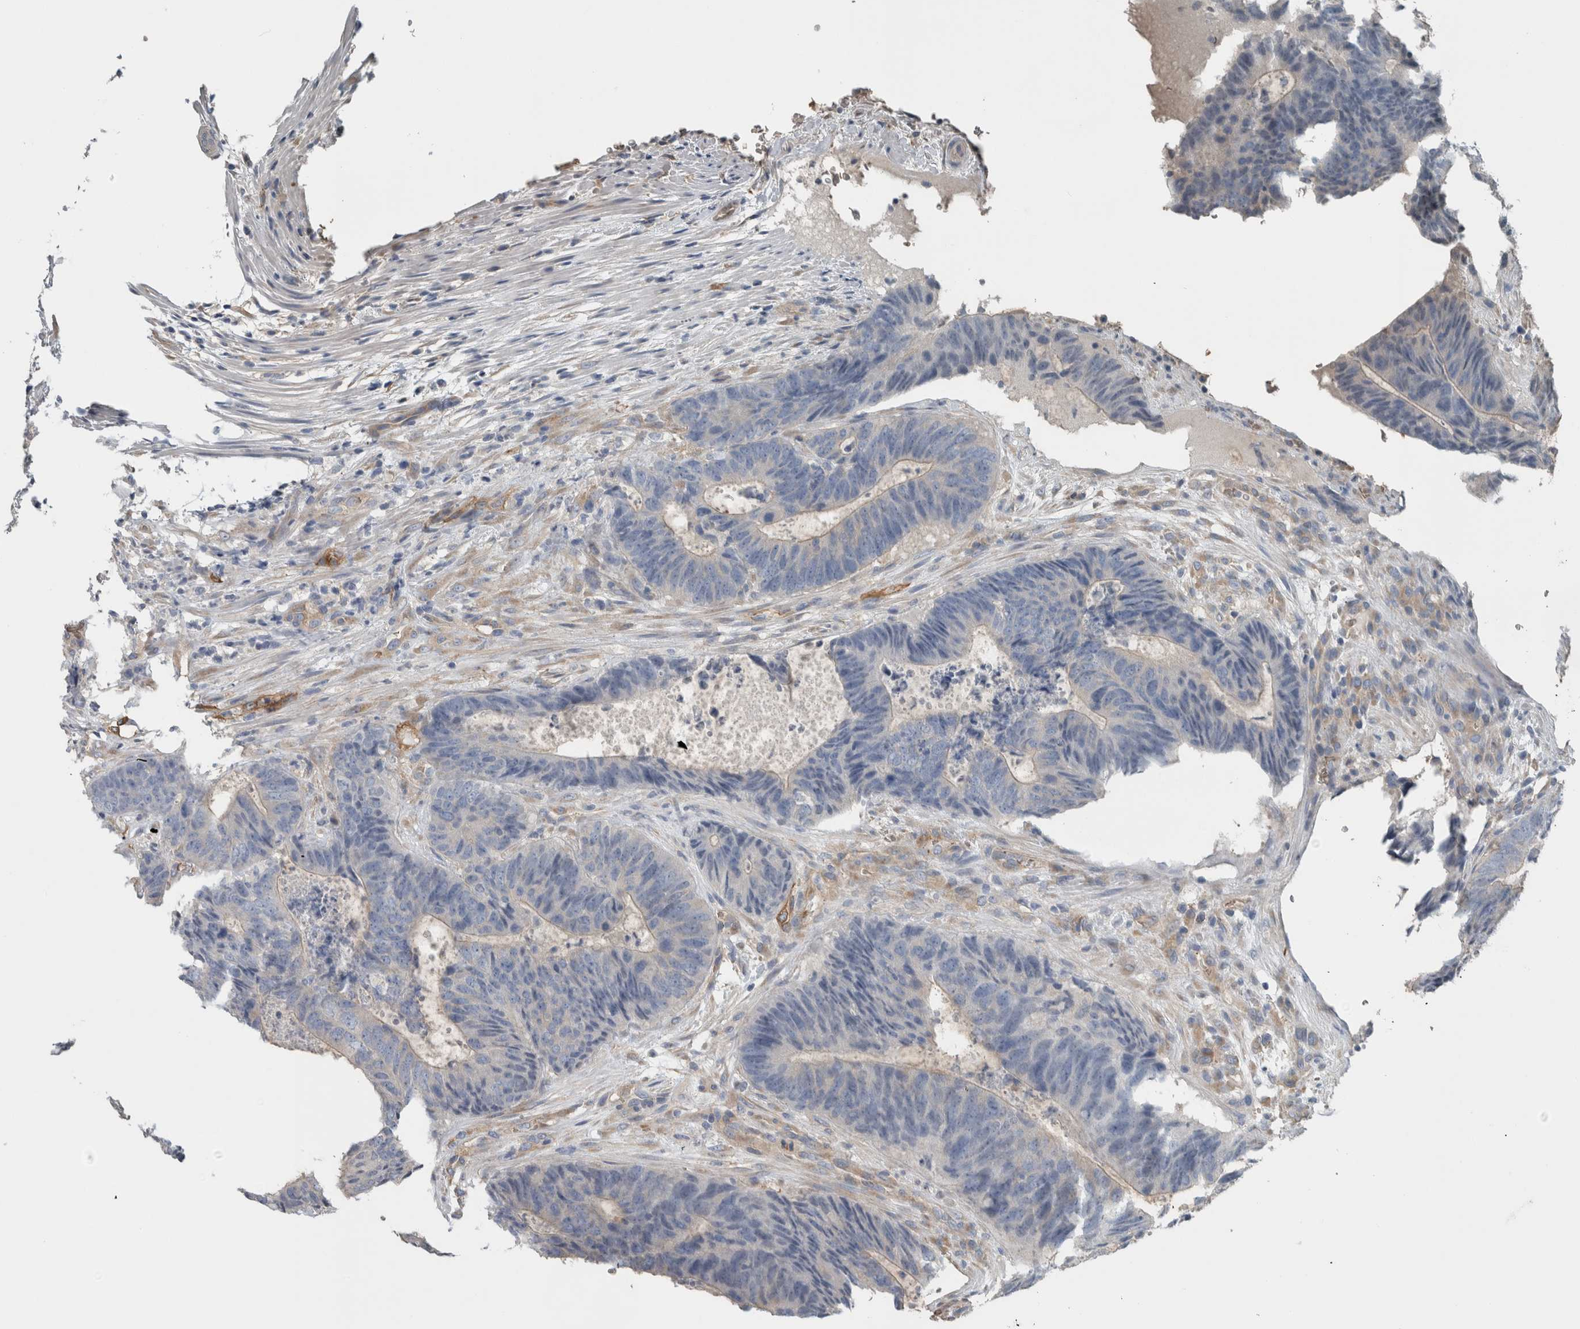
{"staining": {"intensity": "negative", "quantity": "none", "location": "none"}, "tissue": "colorectal cancer", "cell_type": "Tumor cells", "image_type": "cancer", "snomed": [{"axis": "morphology", "description": "Adenocarcinoma, NOS"}, {"axis": "topography", "description": "Colon"}], "caption": "This is a image of immunohistochemistry (IHC) staining of colorectal cancer, which shows no positivity in tumor cells.", "gene": "SH3GL2", "patient": {"sex": "male", "age": 56}}